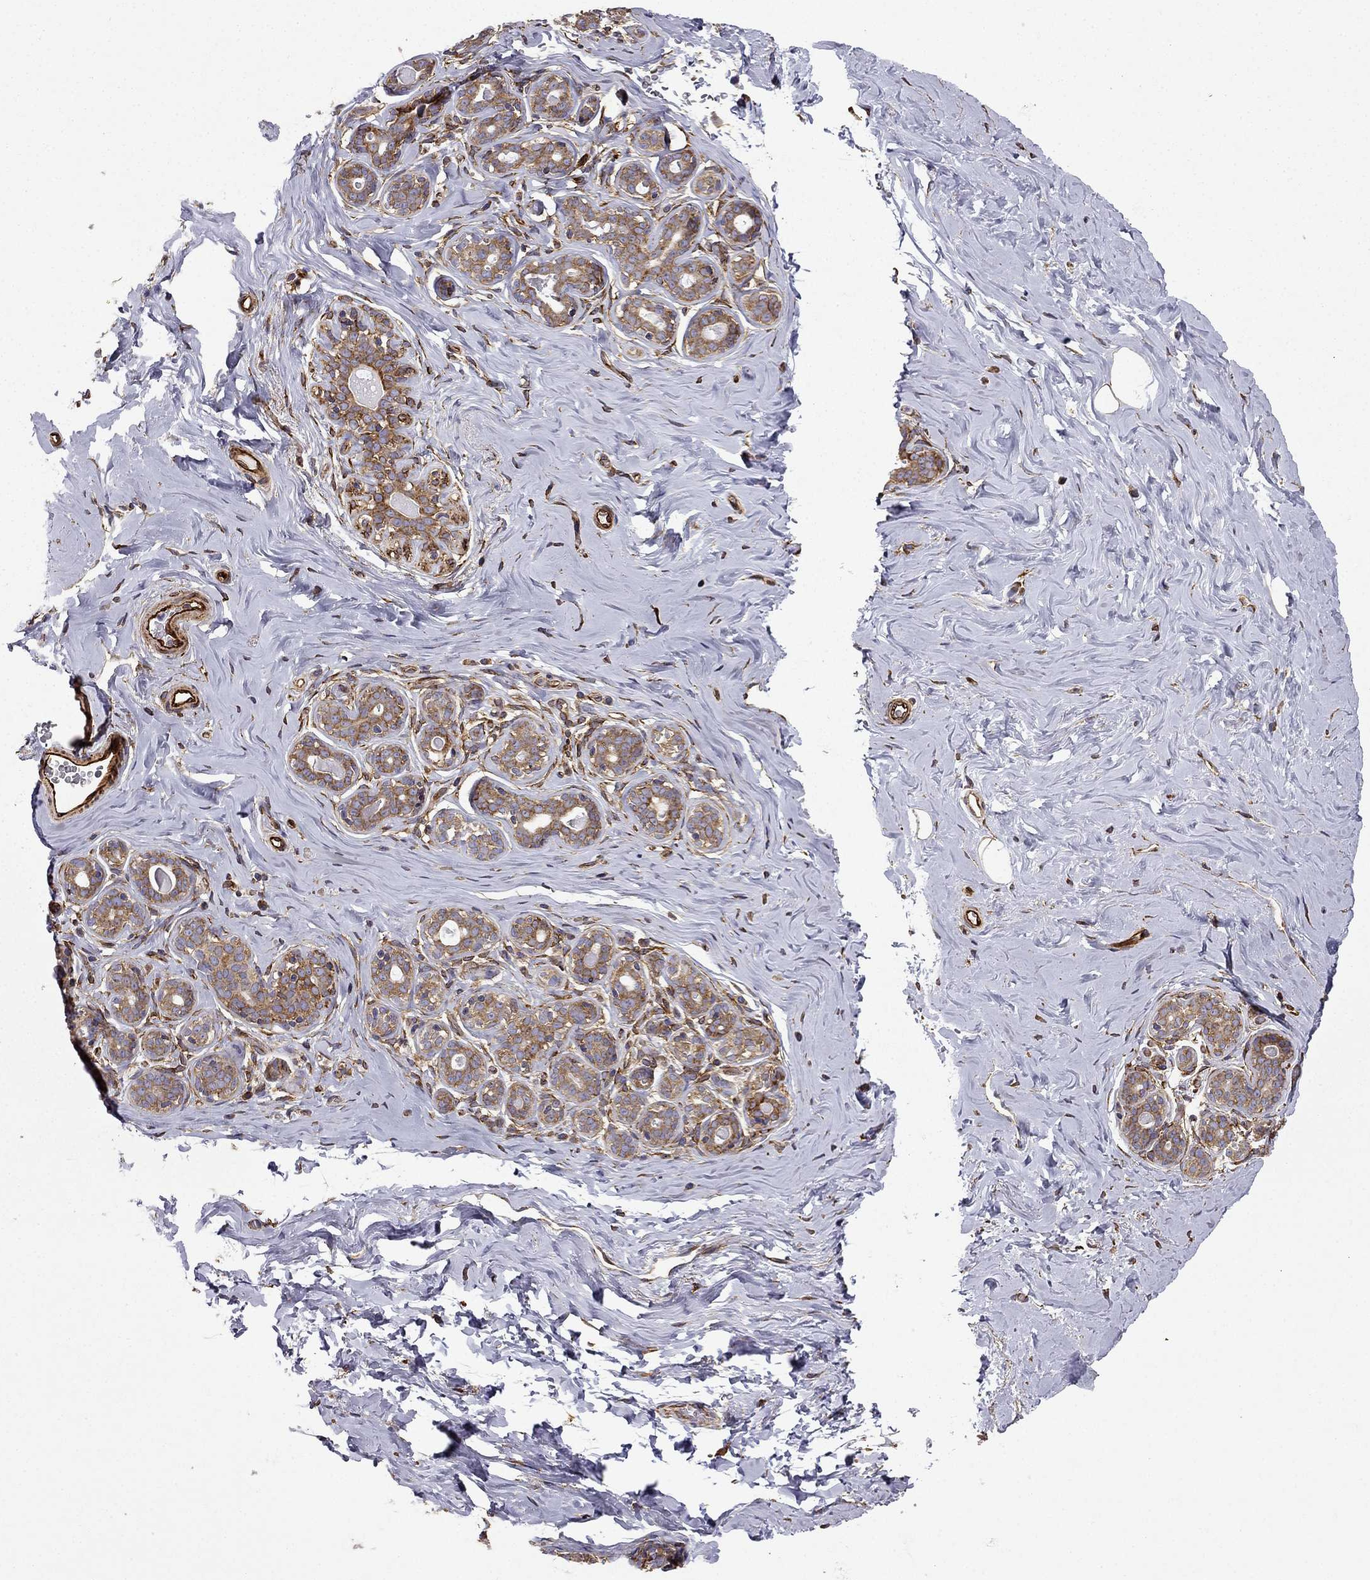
{"staining": {"intensity": "weak", "quantity": "<25%", "location": "cytoplasmic/membranous"}, "tissue": "breast", "cell_type": "Adipocytes", "image_type": "normal", "snomed": [{"axis": "morphology", "description": "Normal tissue, NOS"}, {"axis": "topography", "description": "Skin"}, {"axis": "topography", "description": "Breast"}], "caption": "An immunohistochemistry (IHC) micrograph of unremarkable breast is shown. There is no staining in adipocytes of breast. The staining is performed using DAB (3,3'-diaminobenzidine) brown chromogen with nuclei counter-stained in using hematoxylin.", "gene": "MAP4", "patient": {"sex": "female", "age": 43}}